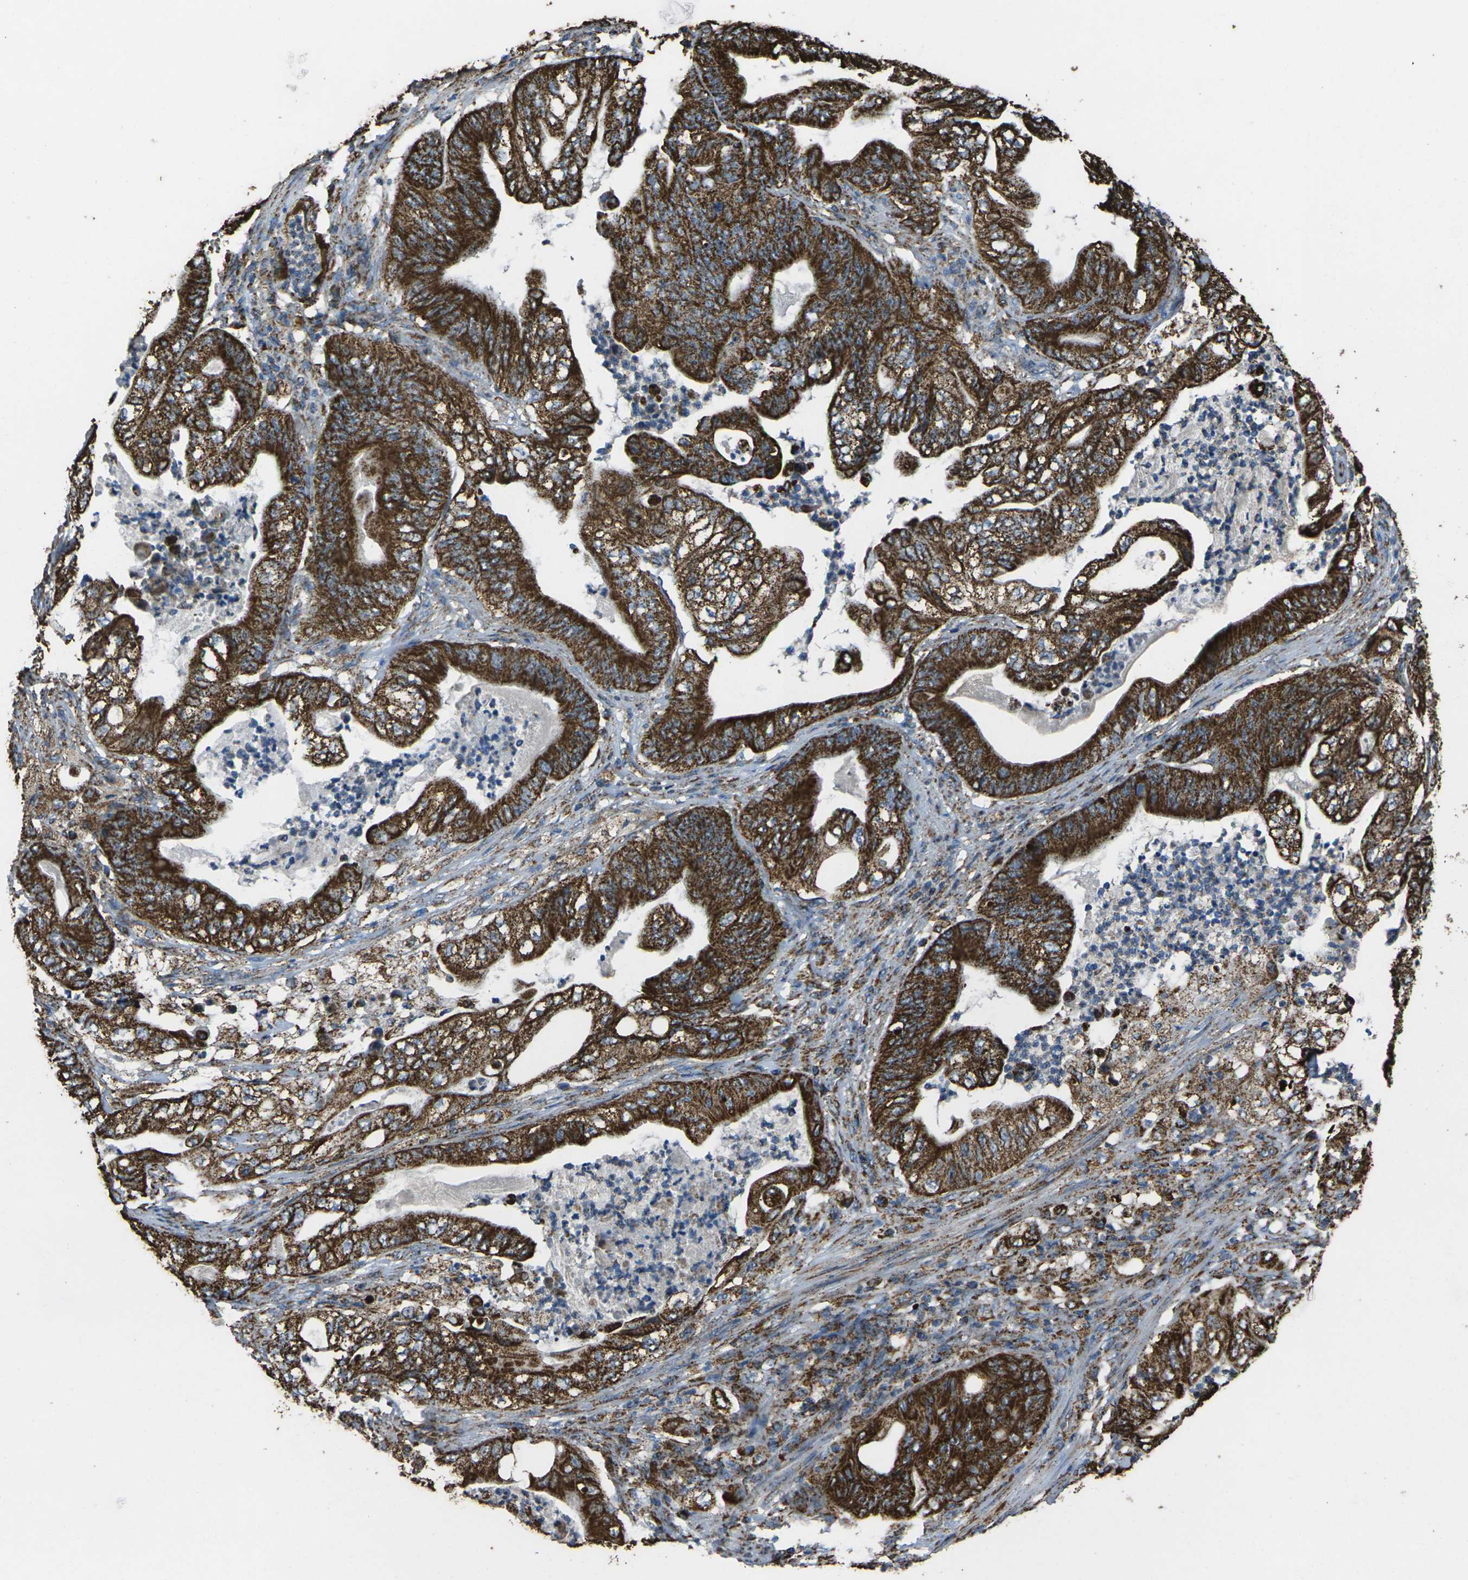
{"staining": {"intensity": "strong", "quantity": ">75%", "location": "cytoplasmic/membranous"}, "tissue": "stomach cancer", "cell_type": "Tumor cells", "image_type": "cancer", "snomed": [{"axis": "morphology", "description": "Adenocarcinoma, NOS"}, {"axis": "topography", "description": "Stomach"}], "caption": "Immunohistochemical staining of human stomach cancer displays high levels of strong cytoplasmic/membranous positivity in approximately >75% of tumor cells.", "gene": "KLHL5", "patient": {"sex": "female", "age": 73}}